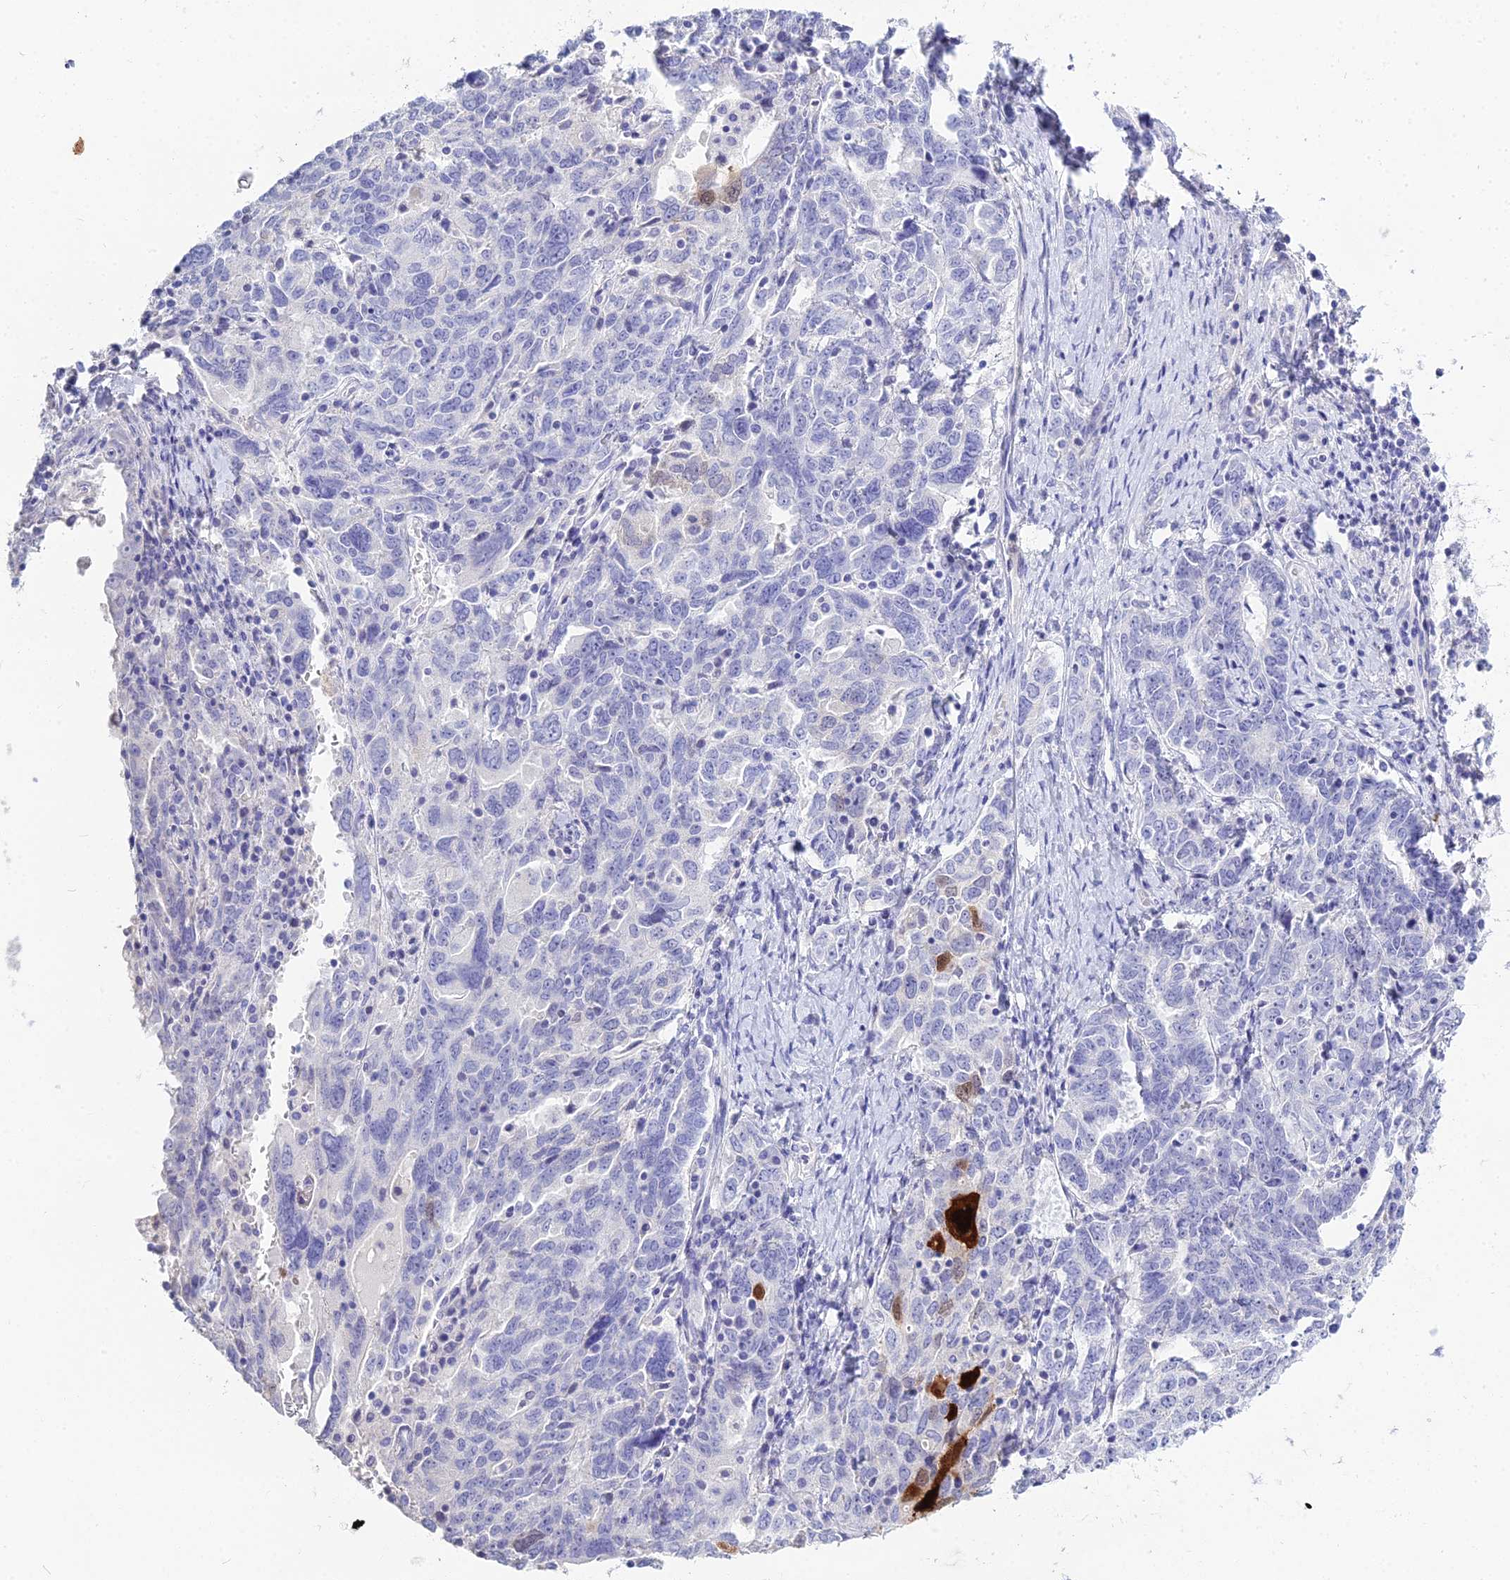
{"staining": {"intensity": "negative", "quantity": "none", "location": "none"}, "tissue": "ovarian cancer", "cell_type": "Tumor cells", "image_type": "cancer", "snomed": [{"axis": "morphology", "description": "Carcinoma, endometroid"}, {"axis": "topography", "description": "Ovary"}], "caption": "A photomicrograph of endometroid carcinoma (ovarian) stained for a protein demonstrates no brown staining in tumor cells.", "gene": "S100A7", "patient": {"sex": "female", "age": 62}}